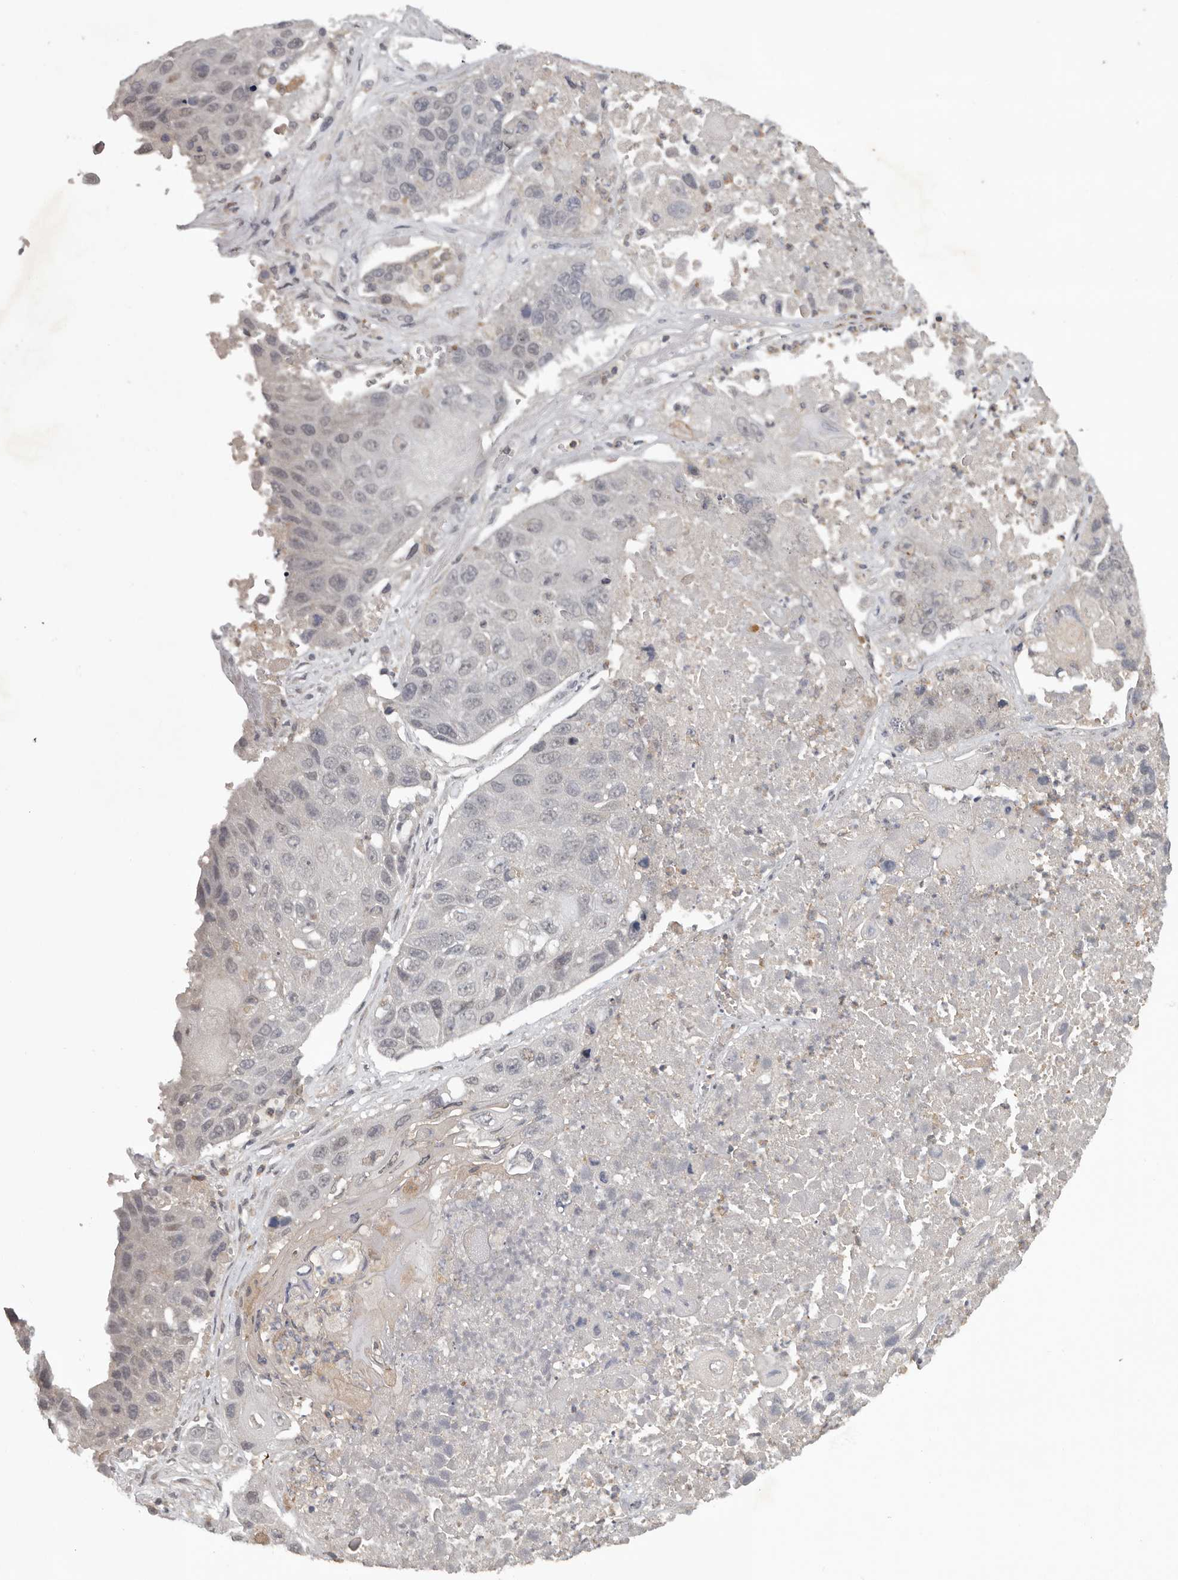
{"staining": {"intensity": "negative", "quantity": "none", "location": "none"}, "tissue": "lung cancer", "cell_type": "Tumor cells", "image_type": "cancer", "snomed": [{"axis": "morphology", "description": "Squamous cell carcinoma, NOS"}, {"axis": "topography", "description": "Lung"}], "caption": "Photomicrograph shows no protein staining in tumor cells of lung cancer (squamous cell carcinoma) tissue.", "gene": "ANKRD44", "patient": {"sex": "male", "age": 61}}